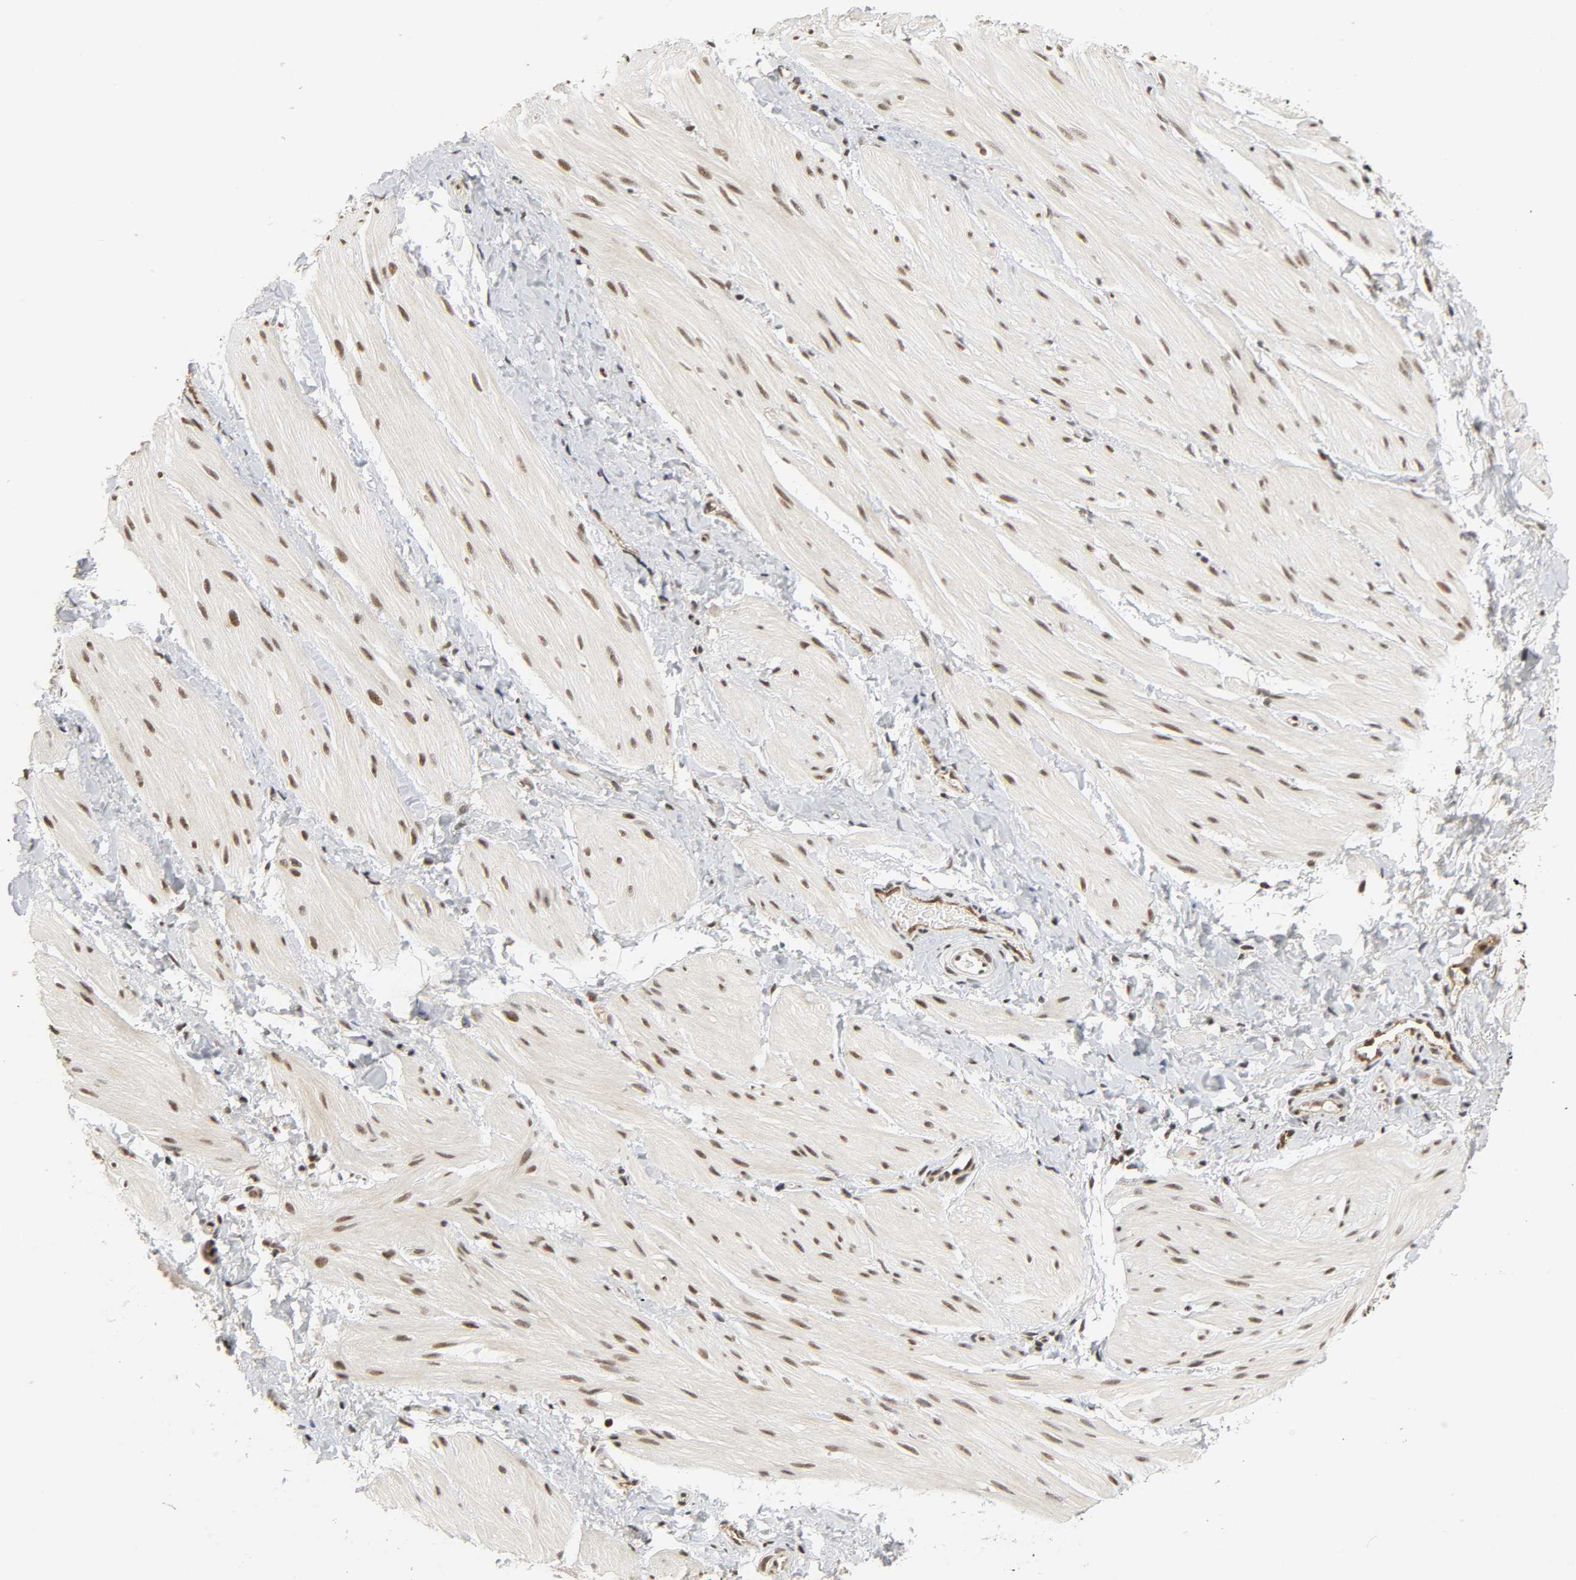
{"staining": {"intensity": "moderate", "quantity": ">75%", "location": "nuclear"}, "tissue": "smooth muscle", "cell_type": "Smooth muscle cells", "image_type": "normal", "snomed": [{"axis": "morphology", "description": "Normal tissue, NOS"}, {"axis": "topography", "description": "Smooth muscle"}], "caption": "A micrograph of human smooth muscle stained for a protein shows moderate nuclear brown staining in smooth muscle cells. The protein is shown in brown color, while the nuclei are stained blue.", "gene": "NCOA6", "patient": {"sex": "male", "age": 16}}